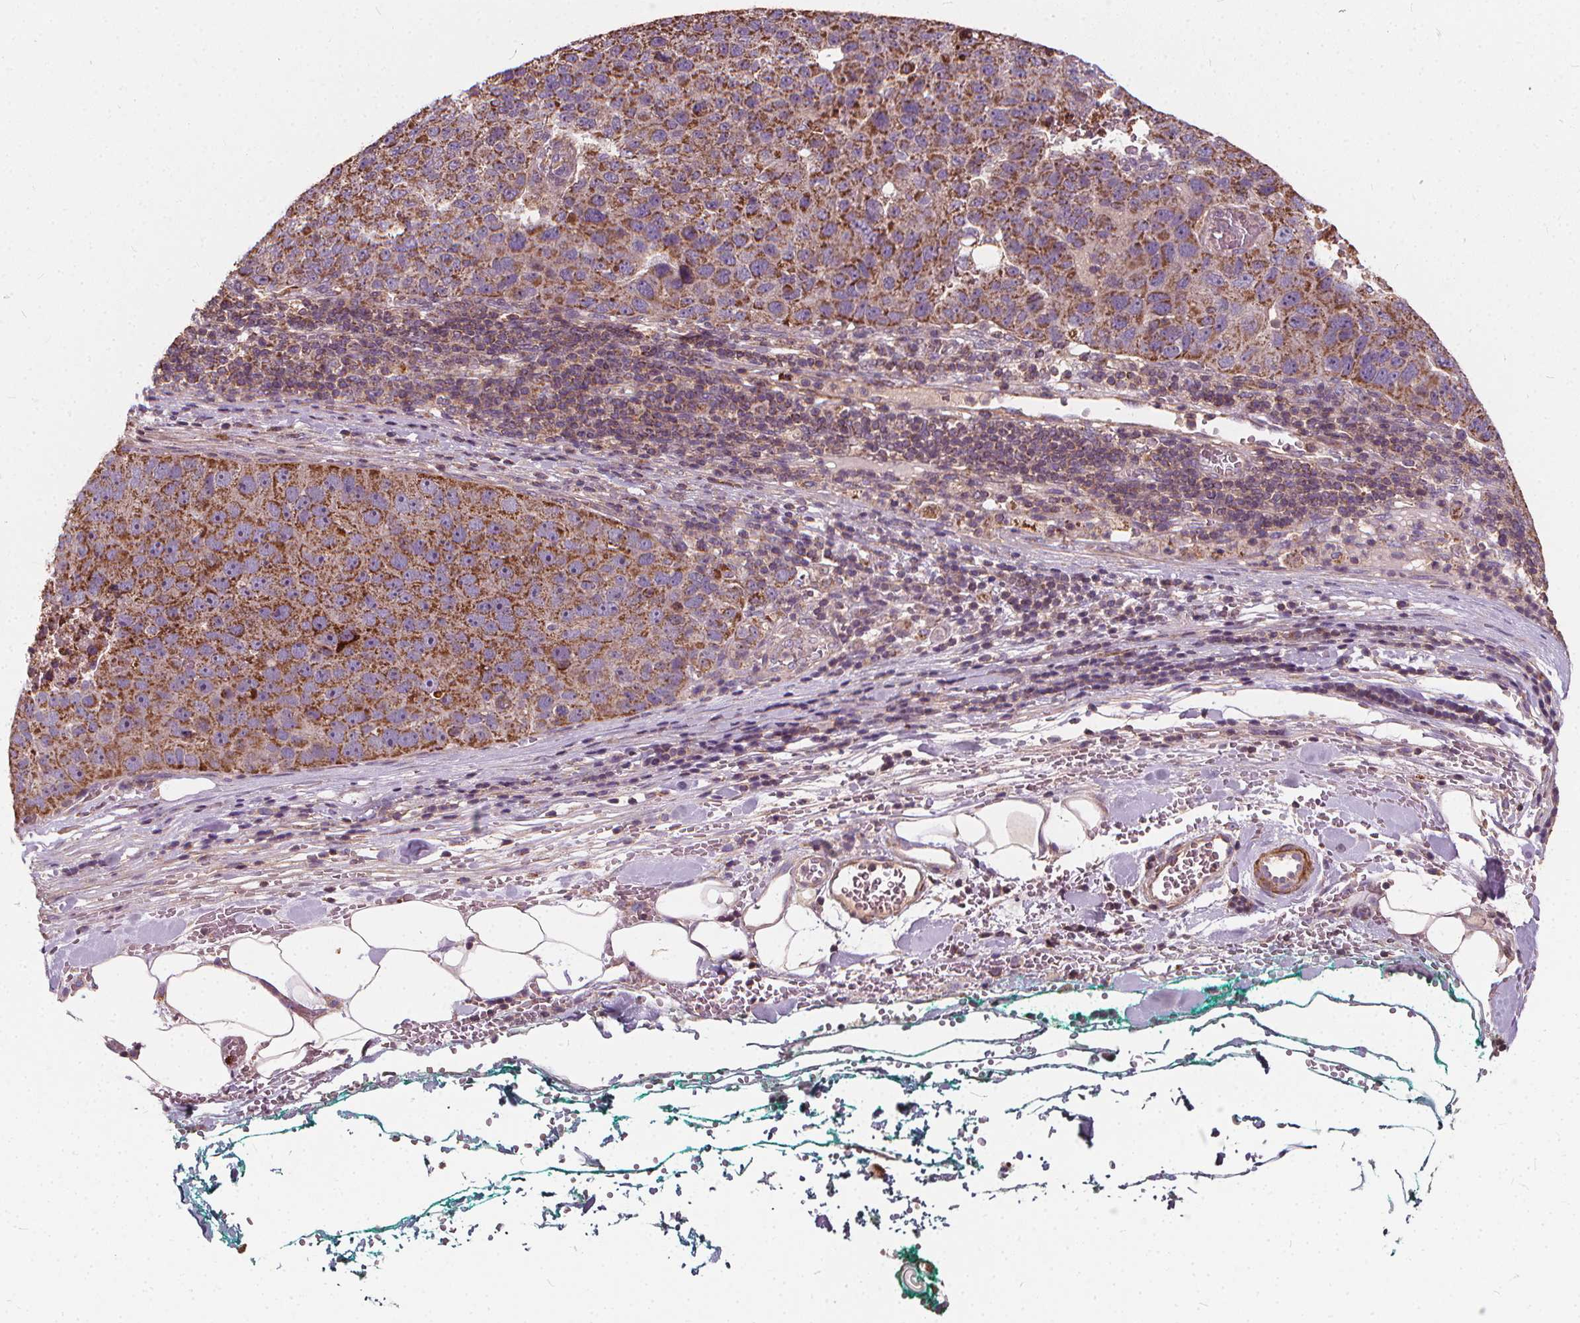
{"staining": {"intensity": "moderate", "quantity": ">75%", "location": "cytoplasmic/membranous"}, "tissue": "pancreatic cancer", "cell_type": "Tumor cells", "image_type": "cancer", "snomed": [{"axis": "morphology", "description": "Adenocarcinoma, NOS"}, {"axis": "topography", "description": "Pancreas"}], "caption": "Moderate cytoplasmic/membranous expression for a protein is appreciated in about >75% of tumor cells of pancreatic cancer using immunohistochemistry (IHC).", "gene": "ORAI2", "patient": {"sex": "female", "age": 61}}